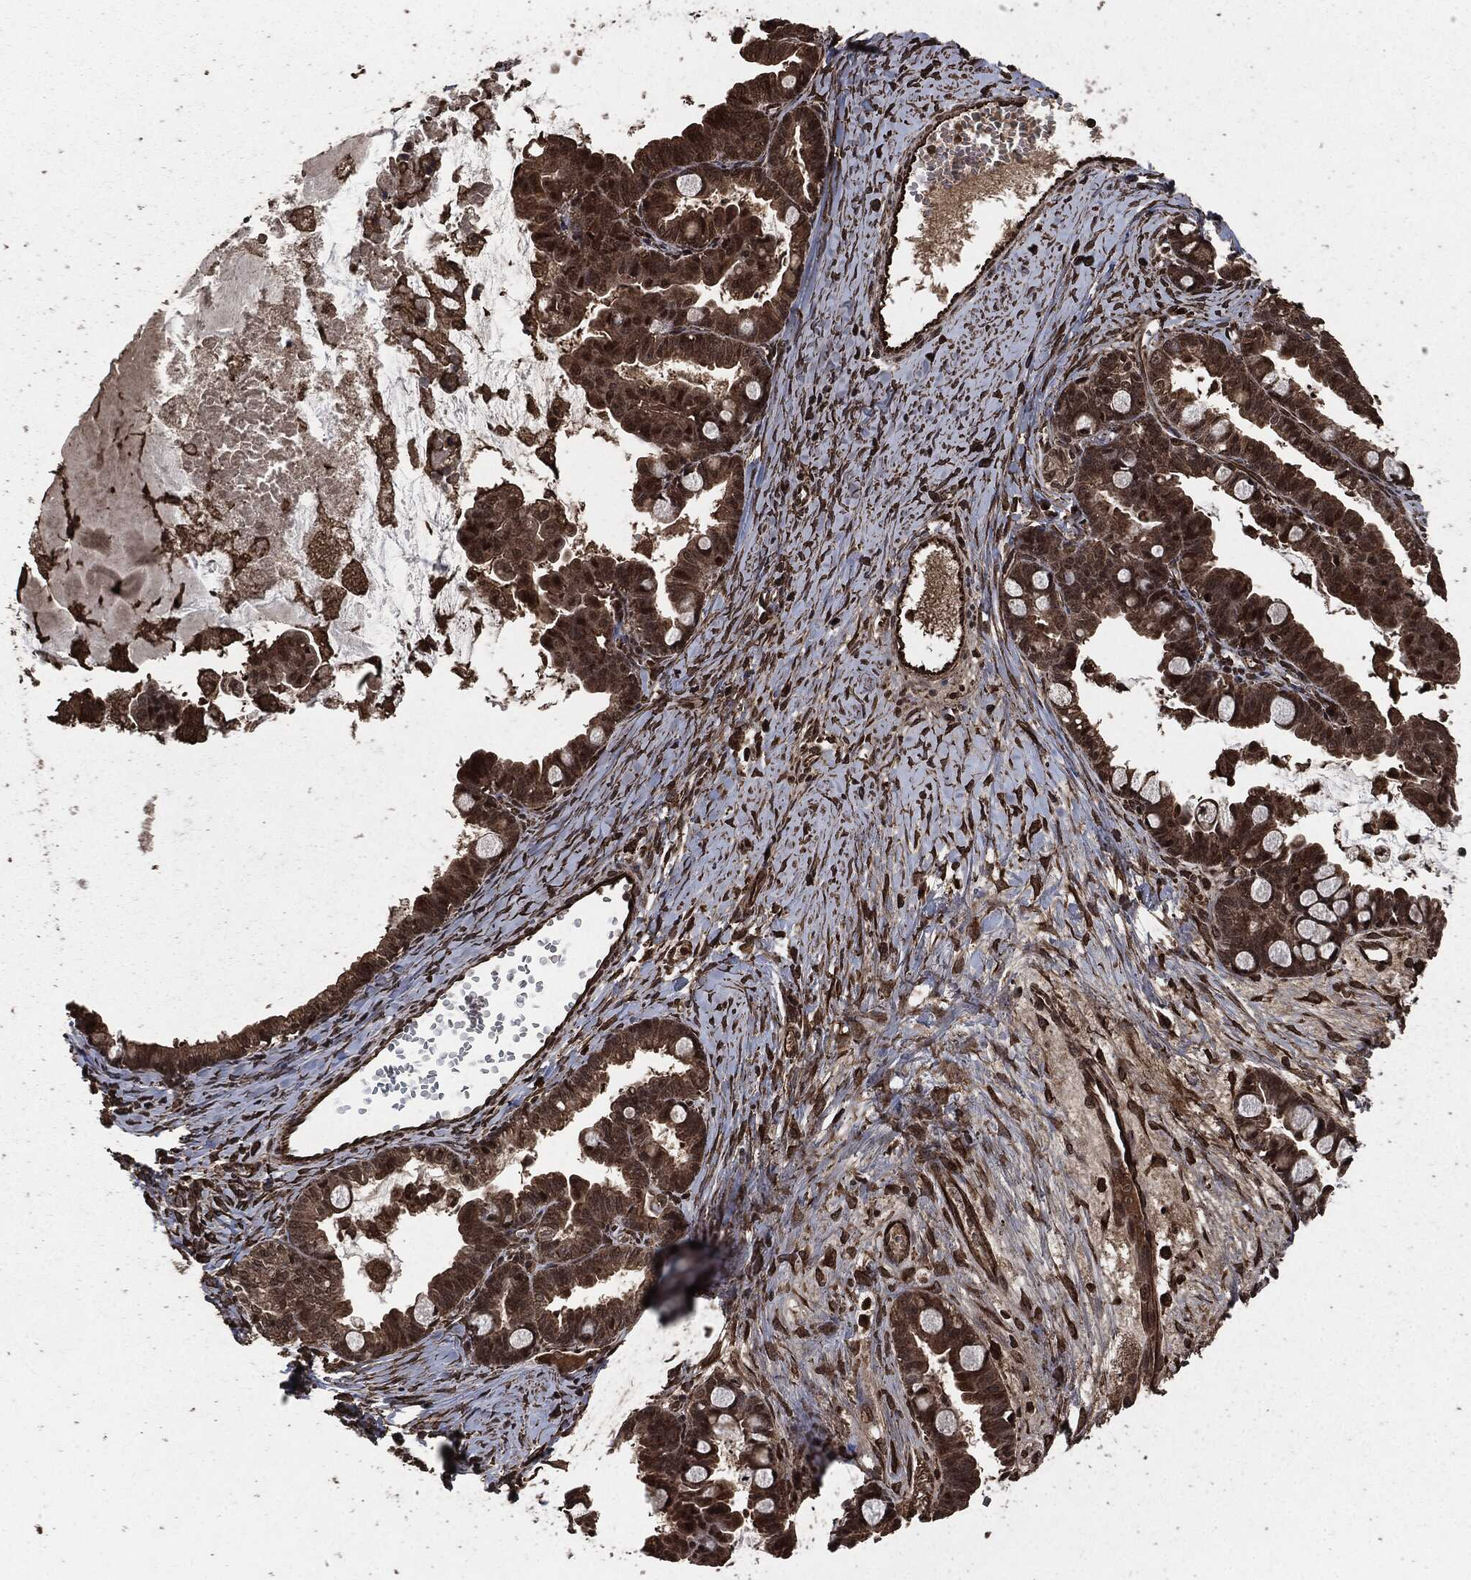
{"staining": {"intensity": "strong", "quantity": "25%-75%", "location": "nuclear"}, "tissue": "ovarian cancer", "cell_type": "Tumor cells", "image_type": "cancer", "snomed": [{"axis": "morphology", "description": "Cystadenocarcinoma, mucinous, NOS"}, {"axis": "topography", "description": "Ovary"}], "caption": "A brown stain labels strong nuclear positivity of a protein in ovarian cancer tumor cells.", "gene": "EGFR", "patient": {"sex": "female", "age": 63}}